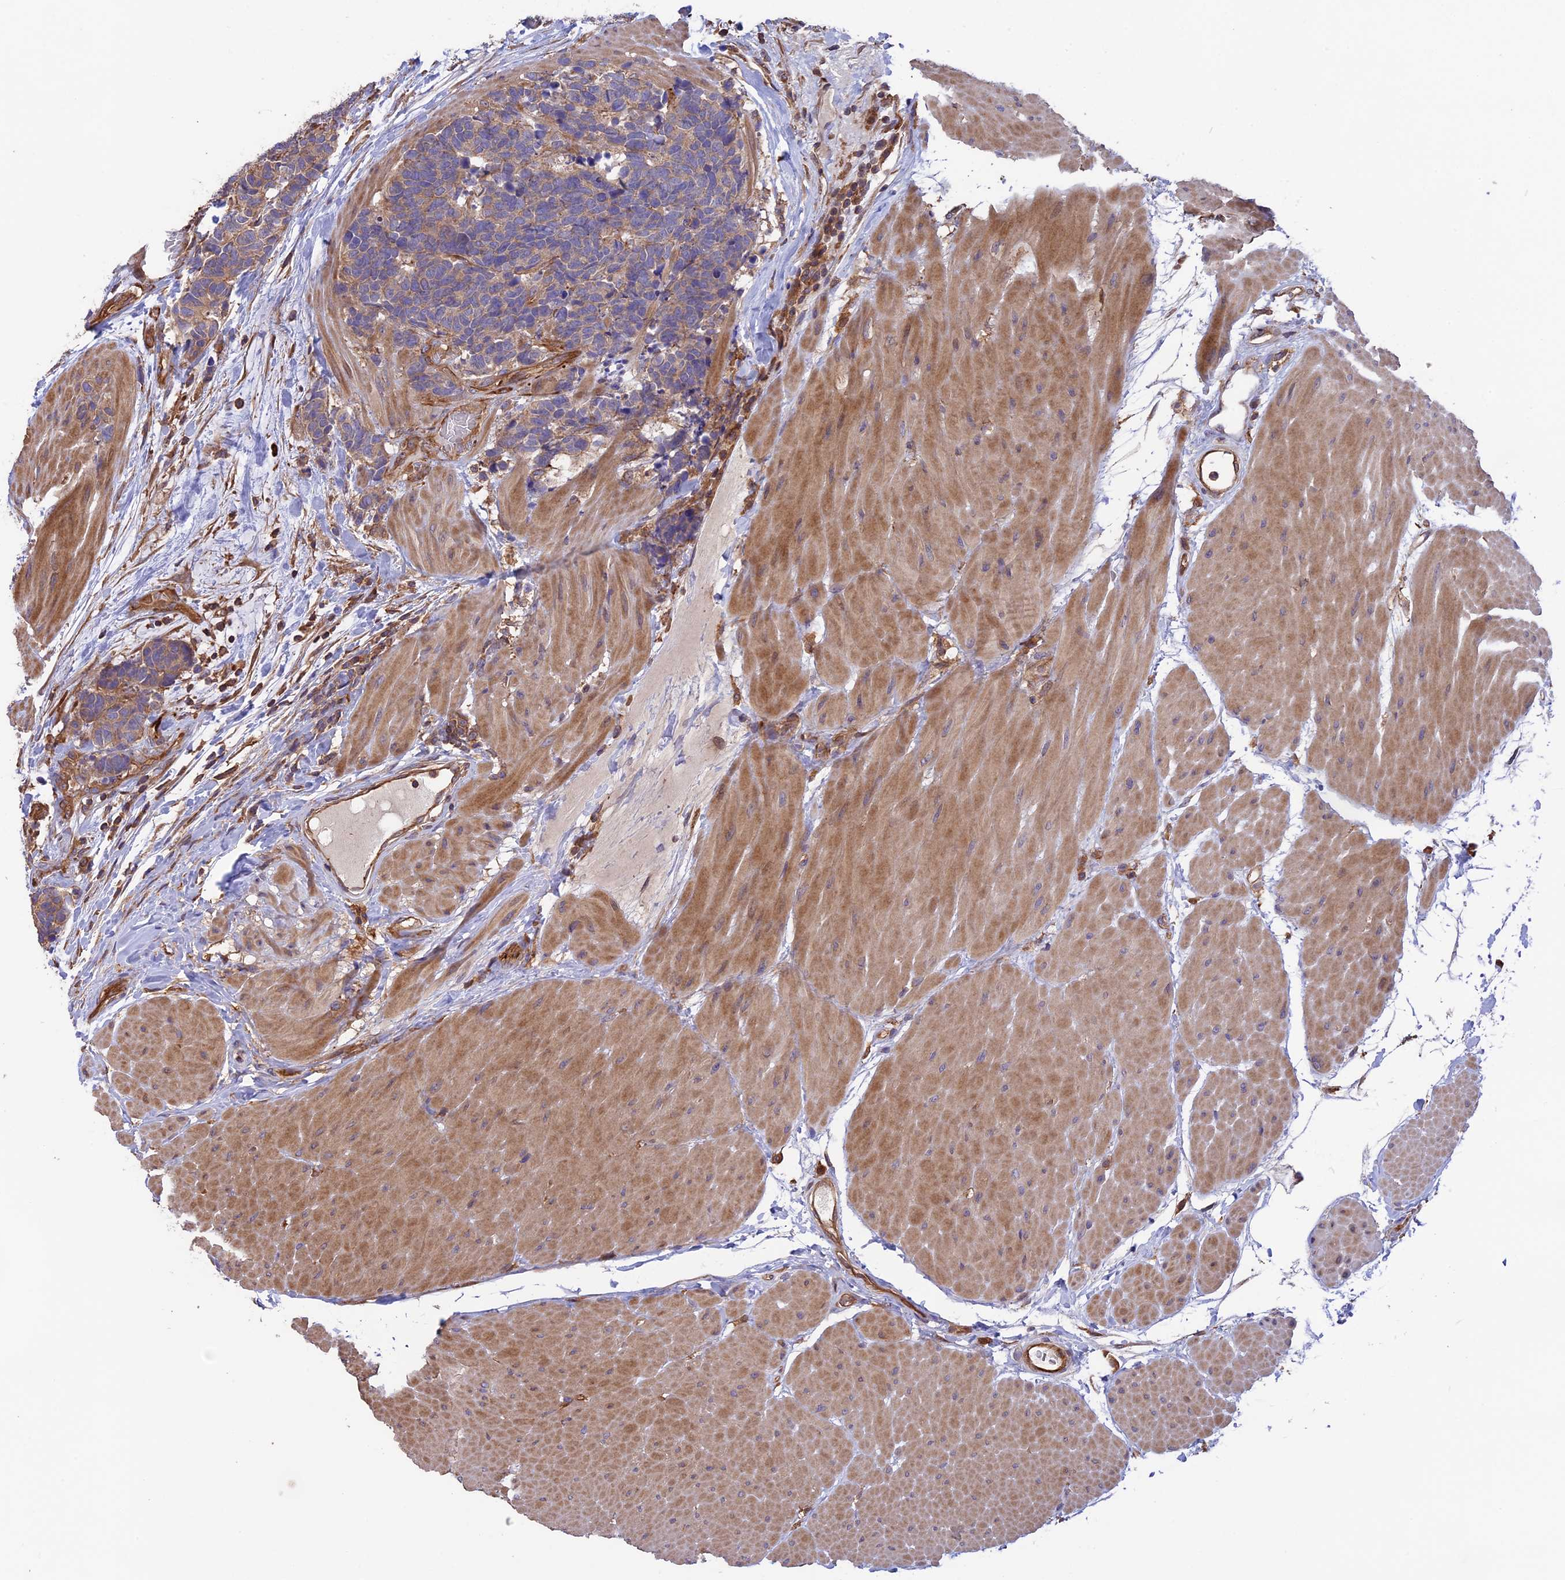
{"staining": {"intensity": "weak", "quantity": "<25%", "location": "cytoplasmic/membranous"}, "tissue": "carcinoid", "cell_type": "Tumor cells", "image_type": "cancer", "snomed": [{"axis": "morphology", "description": "Carcinoma, NOS"}, {"axis": "morphology", "description": "Carcinoid, malignant, NOS"}, {"axis": "topography", "description": "Urinary bladder"}], "caption": "IHC histopathology image of carcinoid stained for a protein (brown), which reveals no positivity in tumor cells.", "gene": "GAS8", "patient": {"sex": "male", "age": 57}}